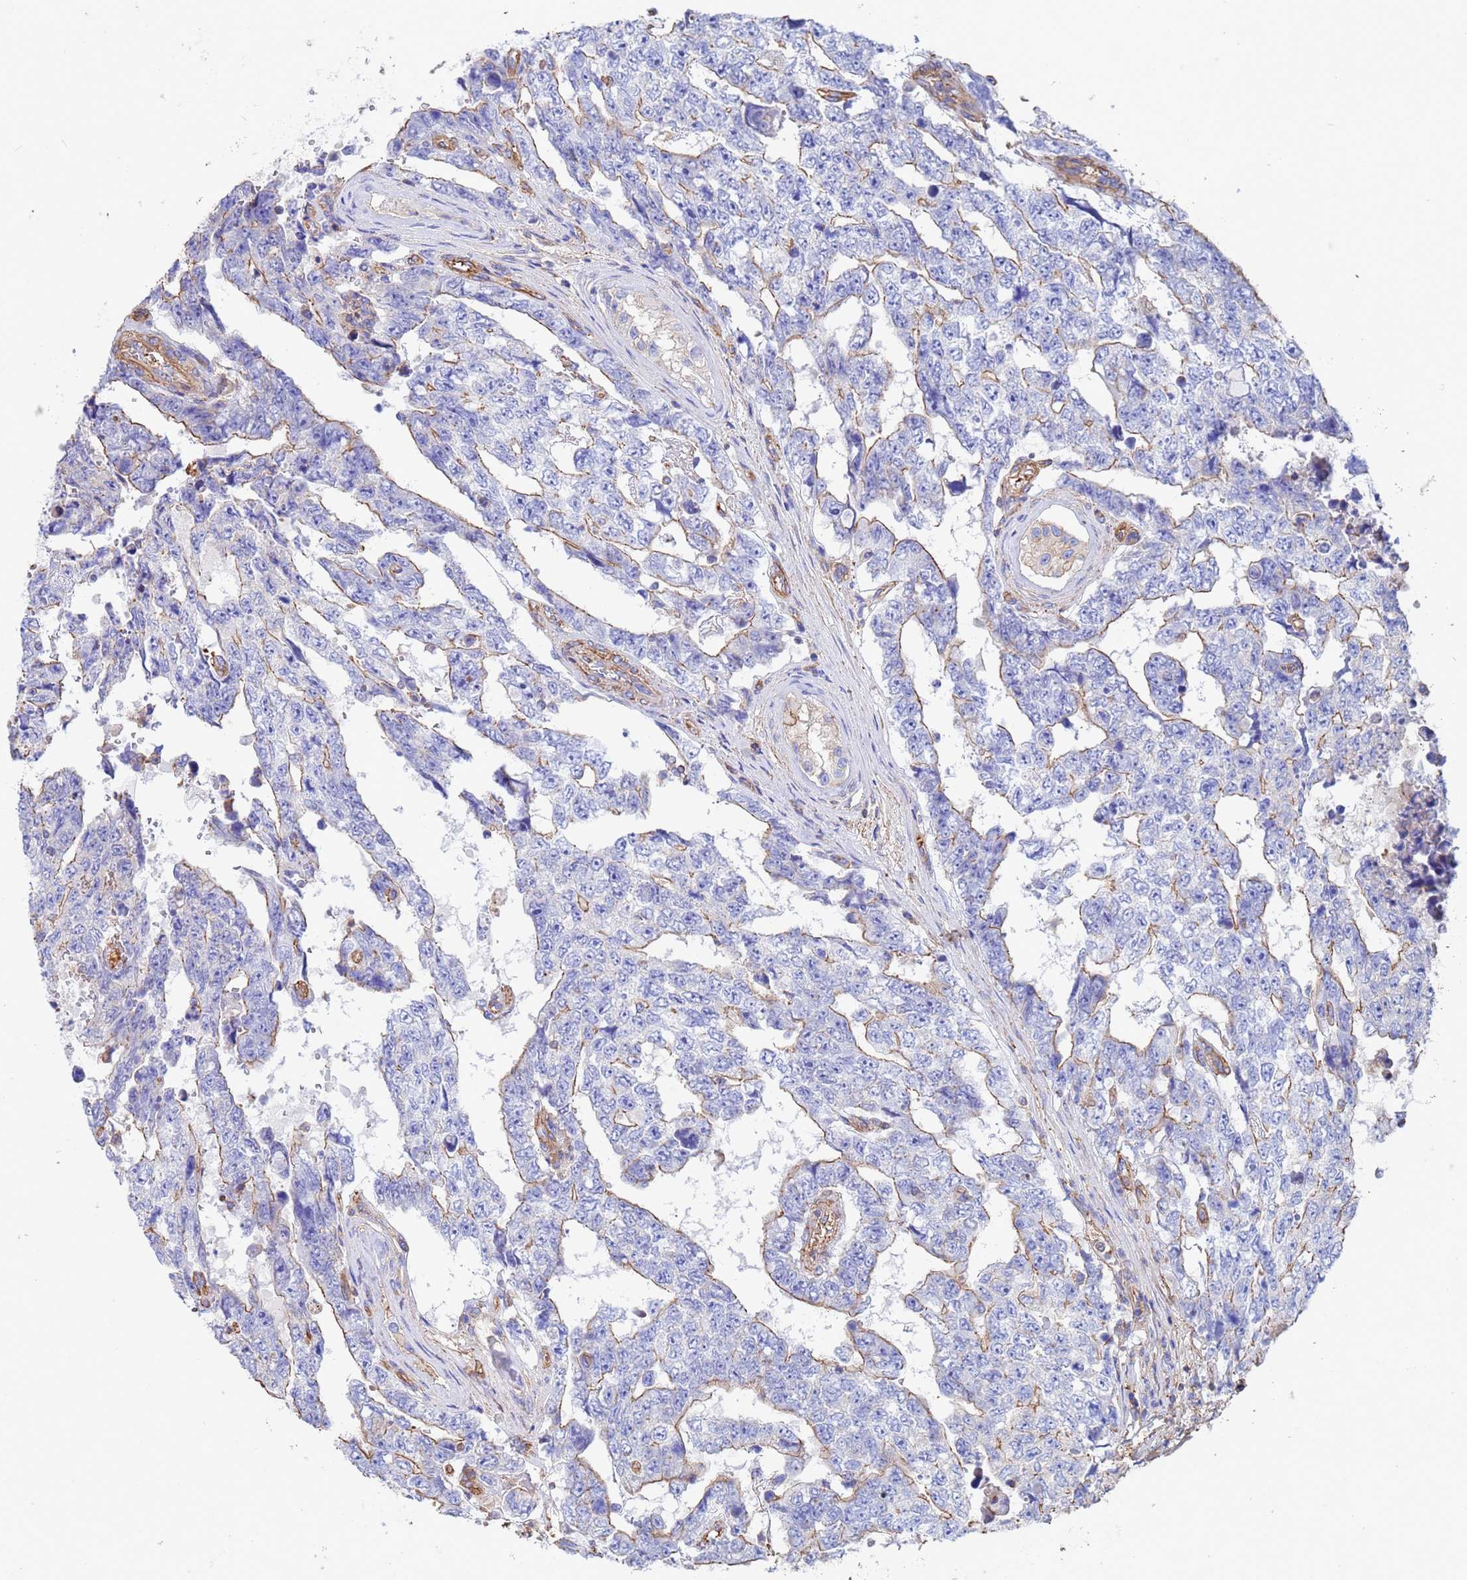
{"staining": {"intensity": "moderate", "quantity": "<25%", "location": "cytoplasmic/membranous"}, "tissue": "testis cancer", "cell_type": "Tumor cells", "image_type": "cancer", "snomed": [{"axis": "morphology", "description": "Normal tissue, NOS"}, {"axis": "morphology", "description": "Carcinoma, Embryonal, NOS"}, {"axis": "topography", "description": "Testis"}, {"axis": "topography", "description": "Epididymis"}], "caption": "Immunohistochemical staining of human embryonal carcinoma (testis) demonstrates moderate cytoplasmic/membranous protein expression in about <25% of tumor cells.", "gene": "MYL12A", "patient": {"sex": "male", "age": 25}}